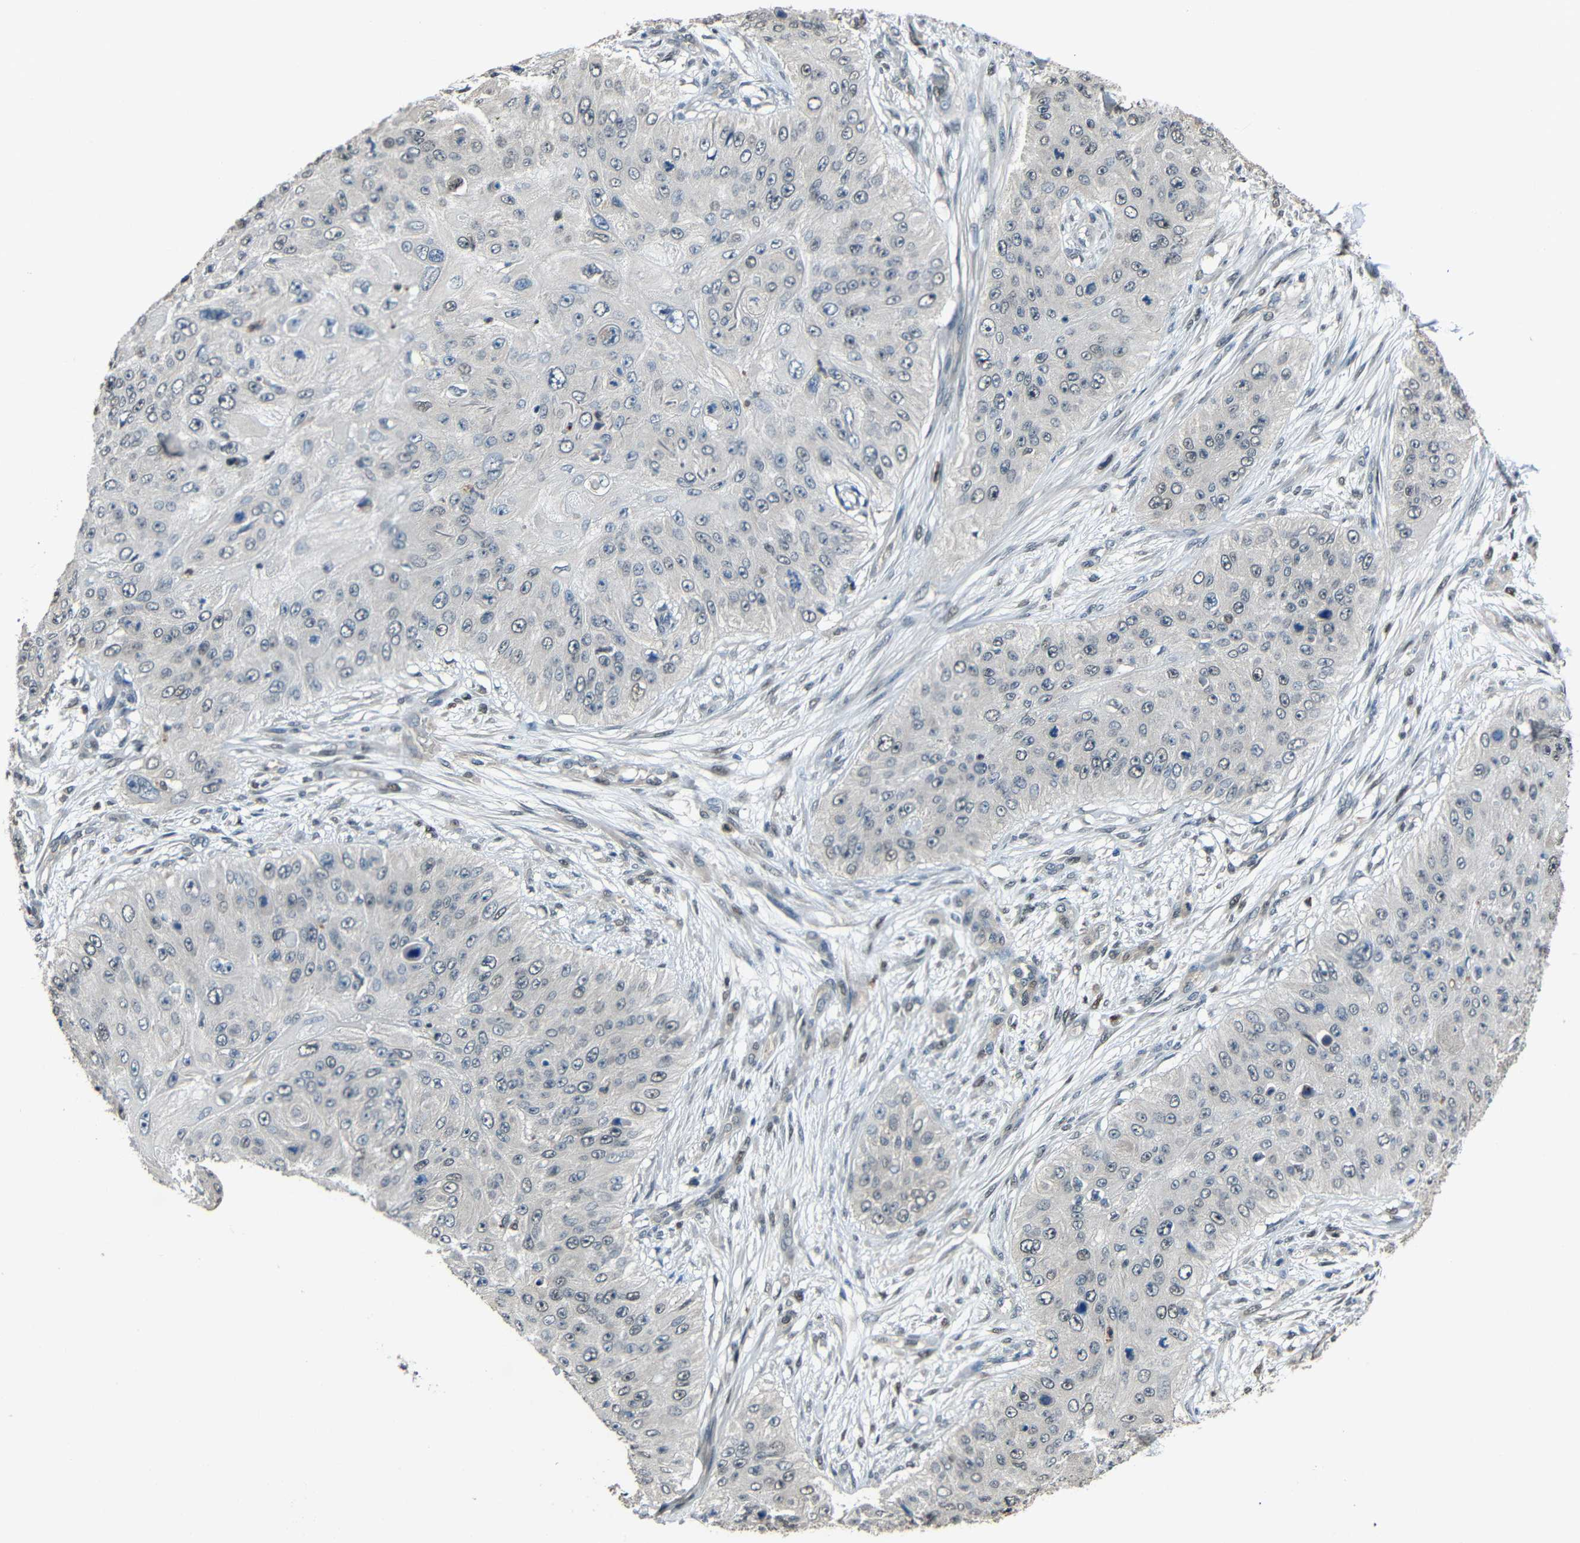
{"staining": {"intensity": "negative", "quantity": "none", "location": "none"}, "tissue": "skin cancer", "cell_type": "Tumor cells", "image_type": "cancer", "snomed": [{"axis": "morphology", "description": "Squamous cell carcinoma, NOS"}, {"axis": "topography", "description": "Skin"}], "caption": "Human squamous cell carcinoma (skin) stained for a protein using IHC demonstrates no expression in tumor cells.", "gene": "STBD1", "patient": {"sex": "female", "age": 80}}